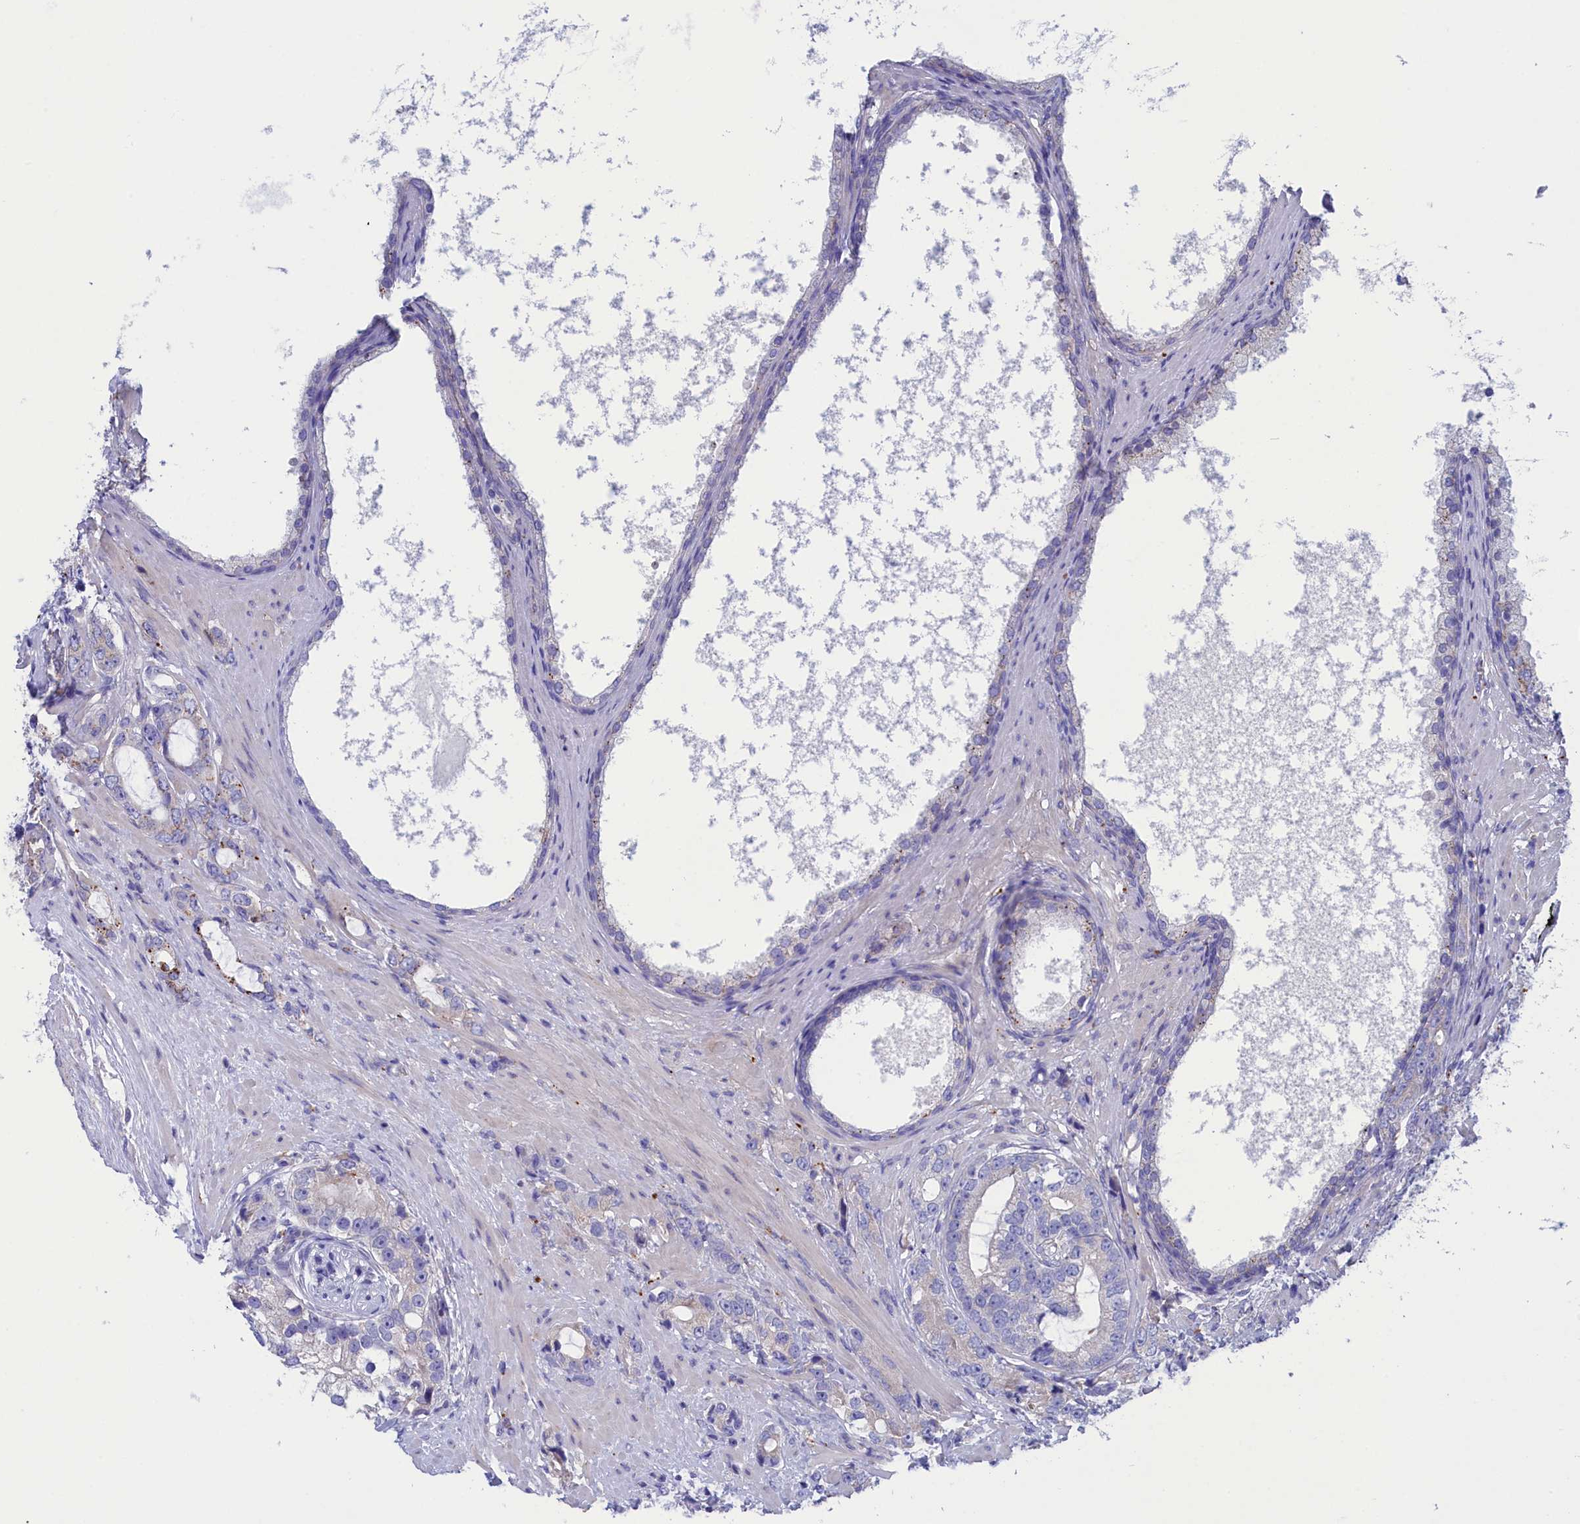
{"staining": {"intensity": "negative", "quantity": "none", "location": "none"}, "tissue": "prostate cancer", "cell_type": "Tumor cells", "image_type": "cancer", "snomed": [{"axis": "morphology", "description": "Adenocarcinoma, High grade"}, {"axis": "topography", "description": "Prostate"}], "caption": "Immunohistochemistry (IHC) image of prostate cancer stained for a protein (brown), which demonstrates no staining in tumor cells.", "gene": "WDR6", "patient": {"sex": "male", "age": 75}}